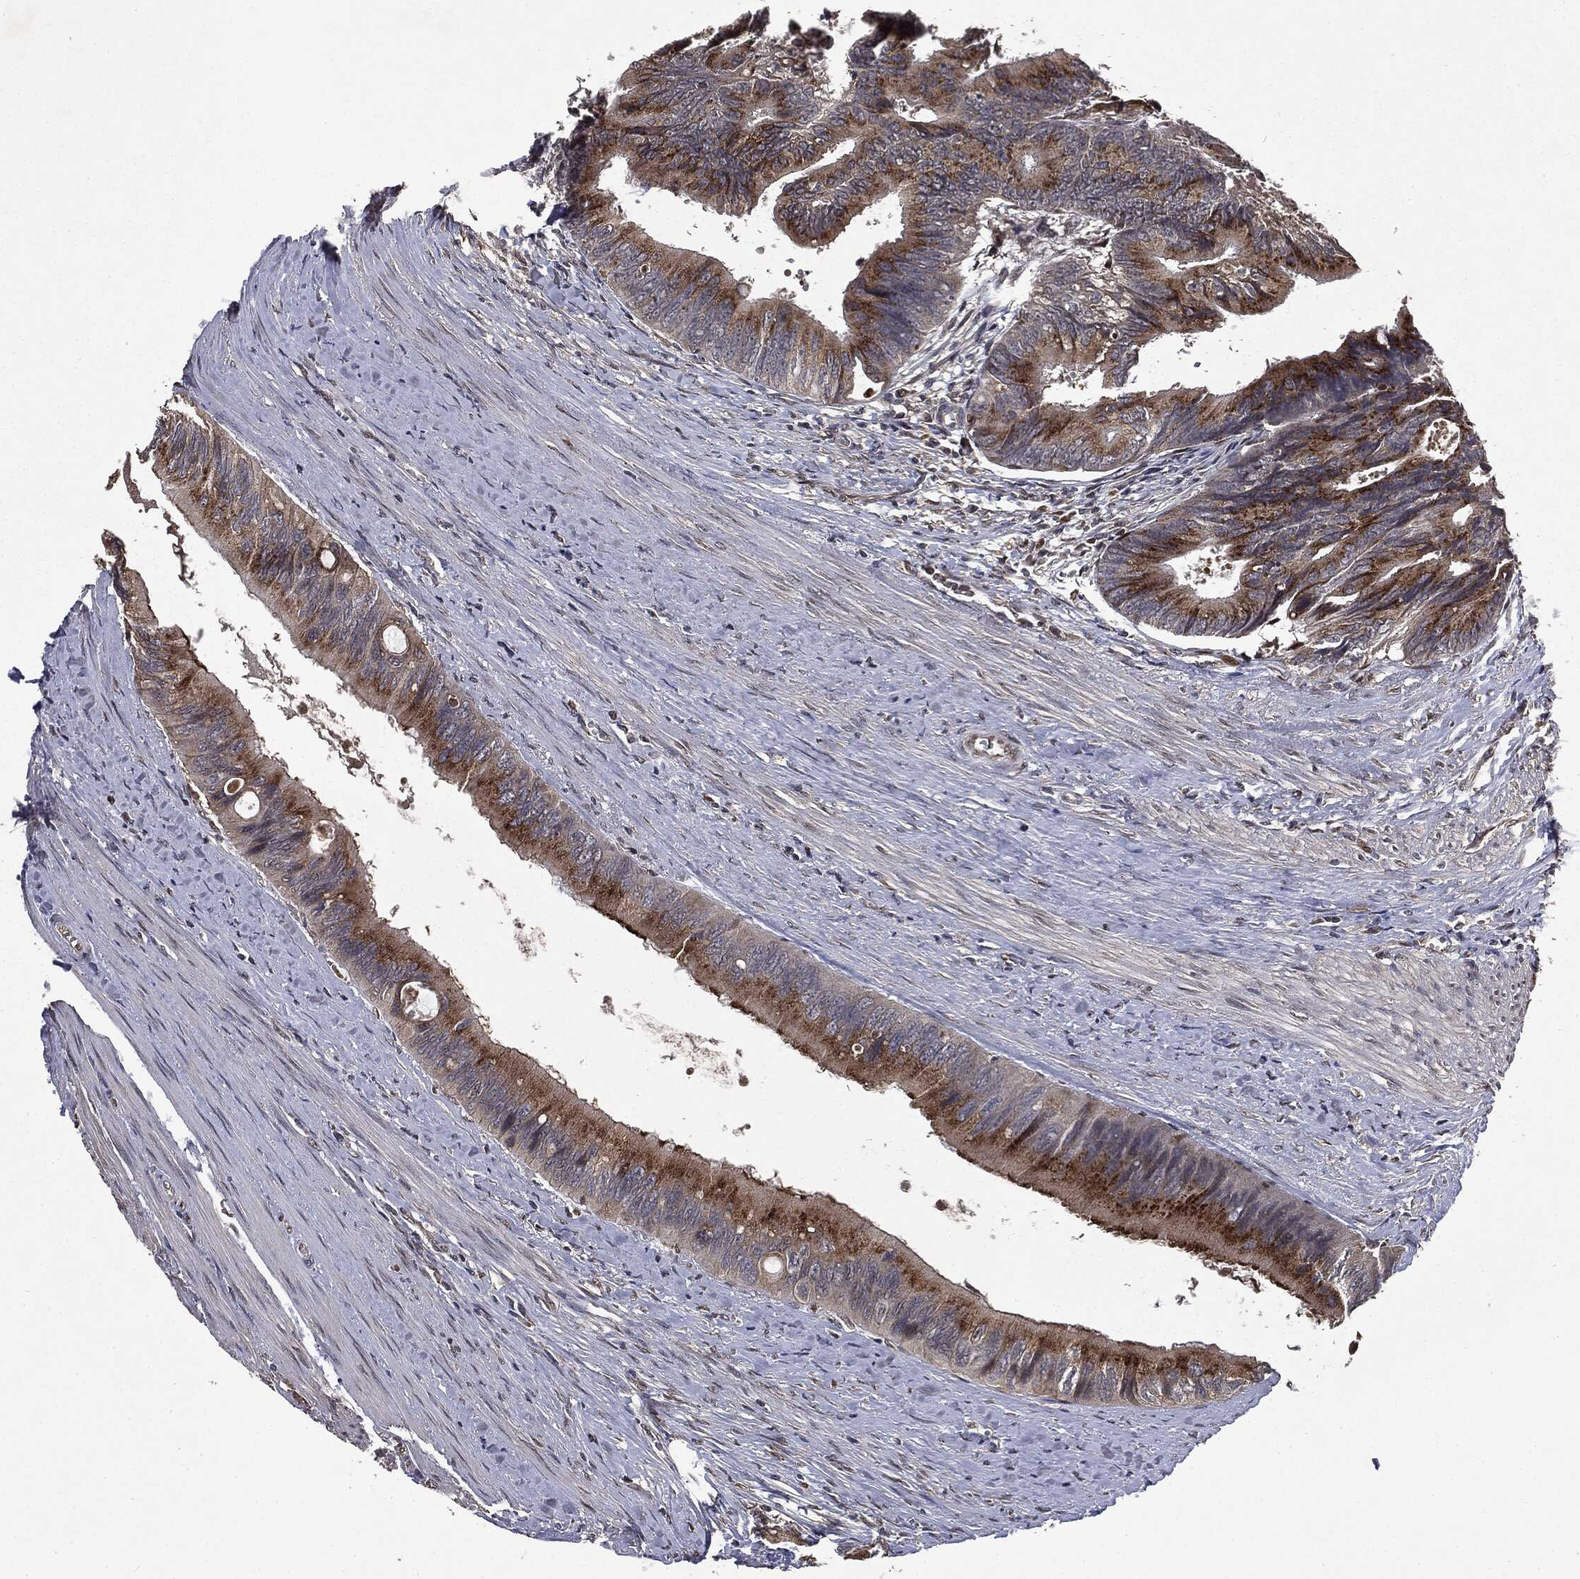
{"staining": {"intensity": "moderate", "quantity": "25%-75%", "location": "cytoplasmic/membranous"}, "tissue": "colorectal cancer", "cell_type": "Tumor cells", "image_type": "cancer", "snomed": [{"axis": "morphology", "description": "Normal tissue, NOS"}, {"axis": "morphology", "description": "Adenocarcinoma, NOS"}, {"axis": "topography", "description": "Colon"}], "caption": "A brown stain labels moderate cytoplasmic/membranous staining of a protein in colorectal adenocarcinoma tumor cells.", "gene": "PLPPR2", "patient": {"sex": "male", "age": 65}}